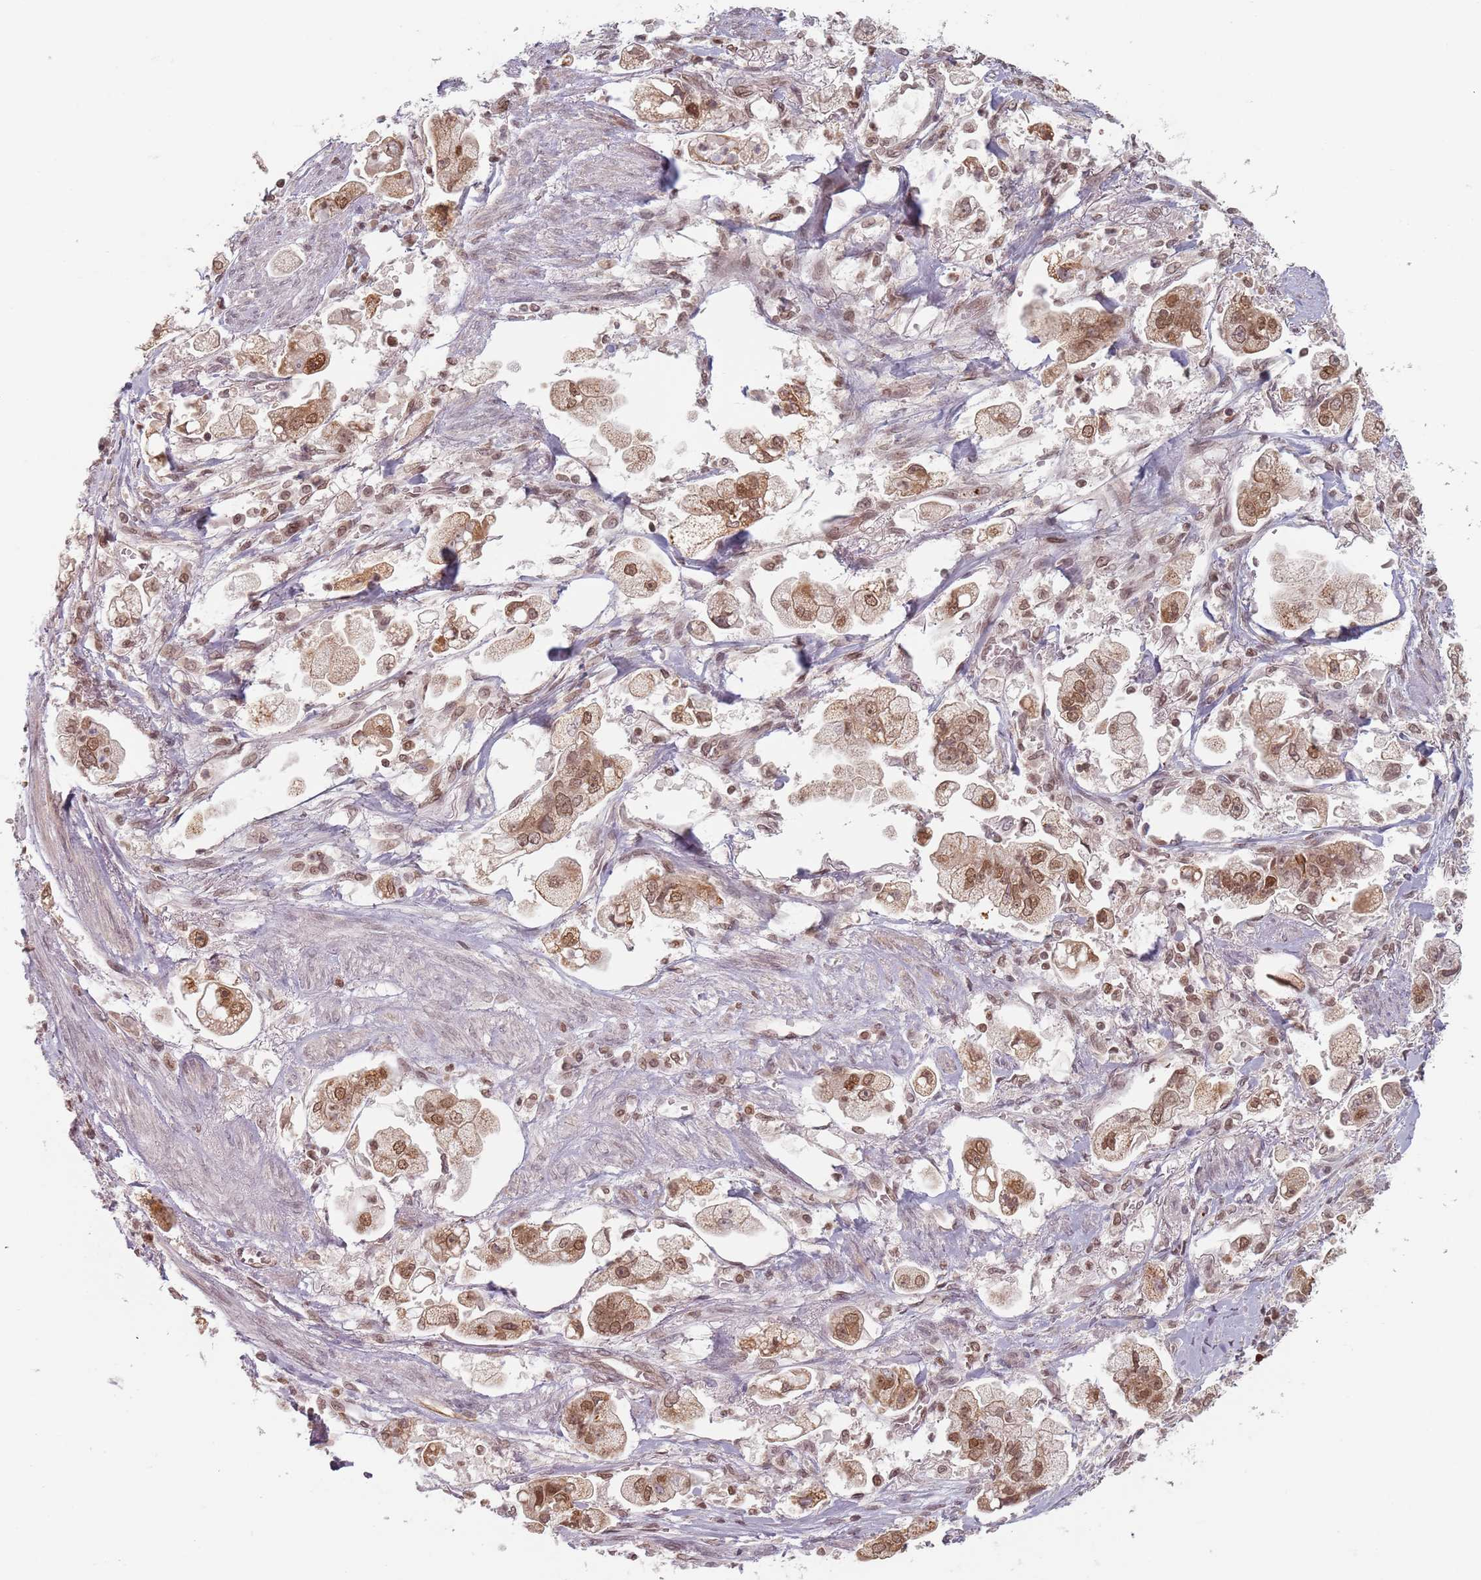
{"staining": {"intensity": "moderate", "quantity": ">75%", "location": "cytoplasmic/membranous,nuclear"}, "tissue": "stomach cancer", "cell_type": "Tumor cells", "image_type": "cancer", "snomed": [{"axis": "morphology", "description": "Adenocarcinoma, NOS"}, {"axis": "topography", "description": "Stomach"}], "caption": "An image showing moderate cytoplasmic/membranous and nuclear staining in about >75% of tumor cells in stomach adenocarcinoma, as visualized by brown immunohistochemical staining.", "gene": "NUP50", "patient": {"sex": "male", "age": 62}}